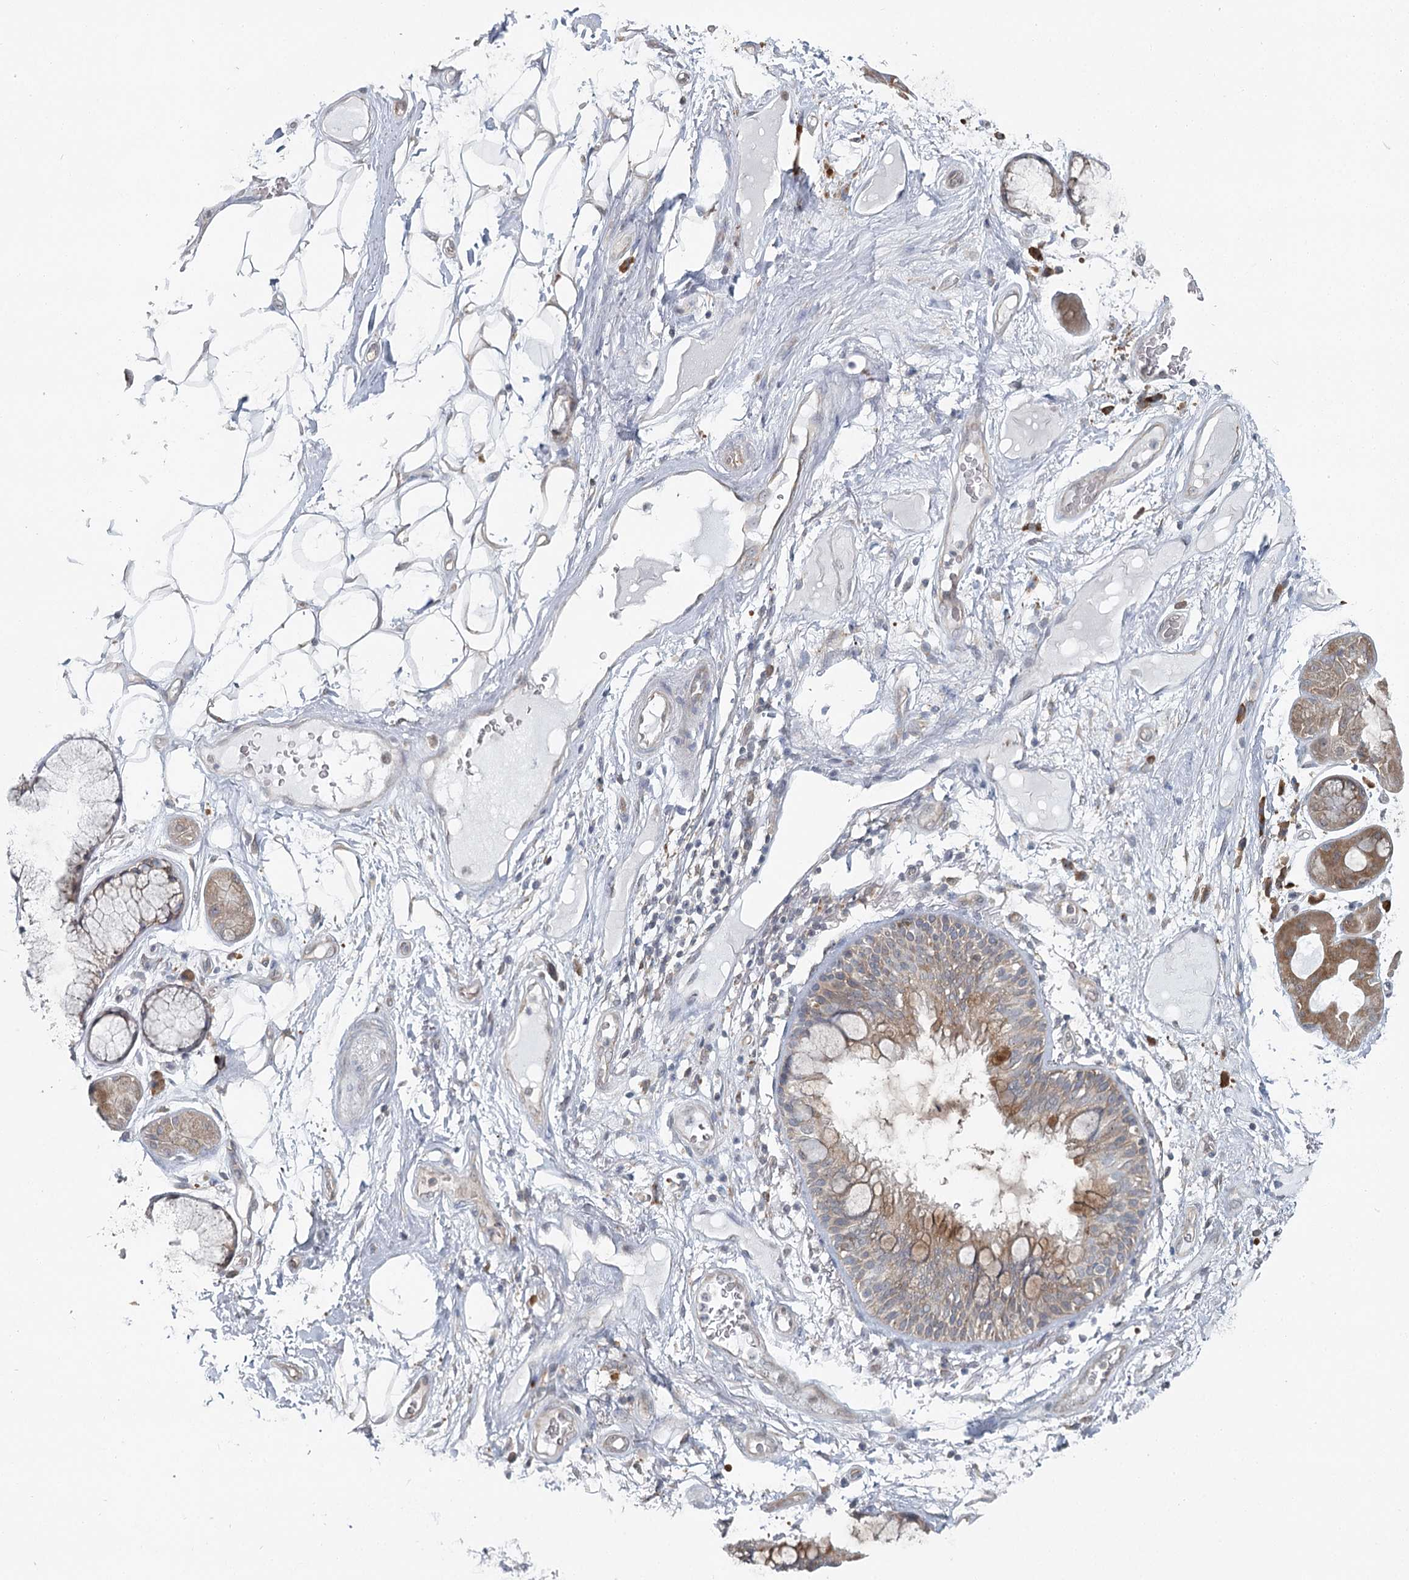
{"staining": {"intensity": "negative", "quantity": "none", "location": "none"}, "tissue": "adipose tissue", "cell_type": "Adipocytes", "image_type": "normal", "snomed": [{"axis": "morphology", "description": "Normal tissue, NOS"}, {"axis": "topography", "description": "Bronchus"}], "caption": "Adipose tissue stained for a protein using IHC exhibits no expression adipocytes.", "gene": "THNSL1", "patient": {"sex": "male", "age": 66}}